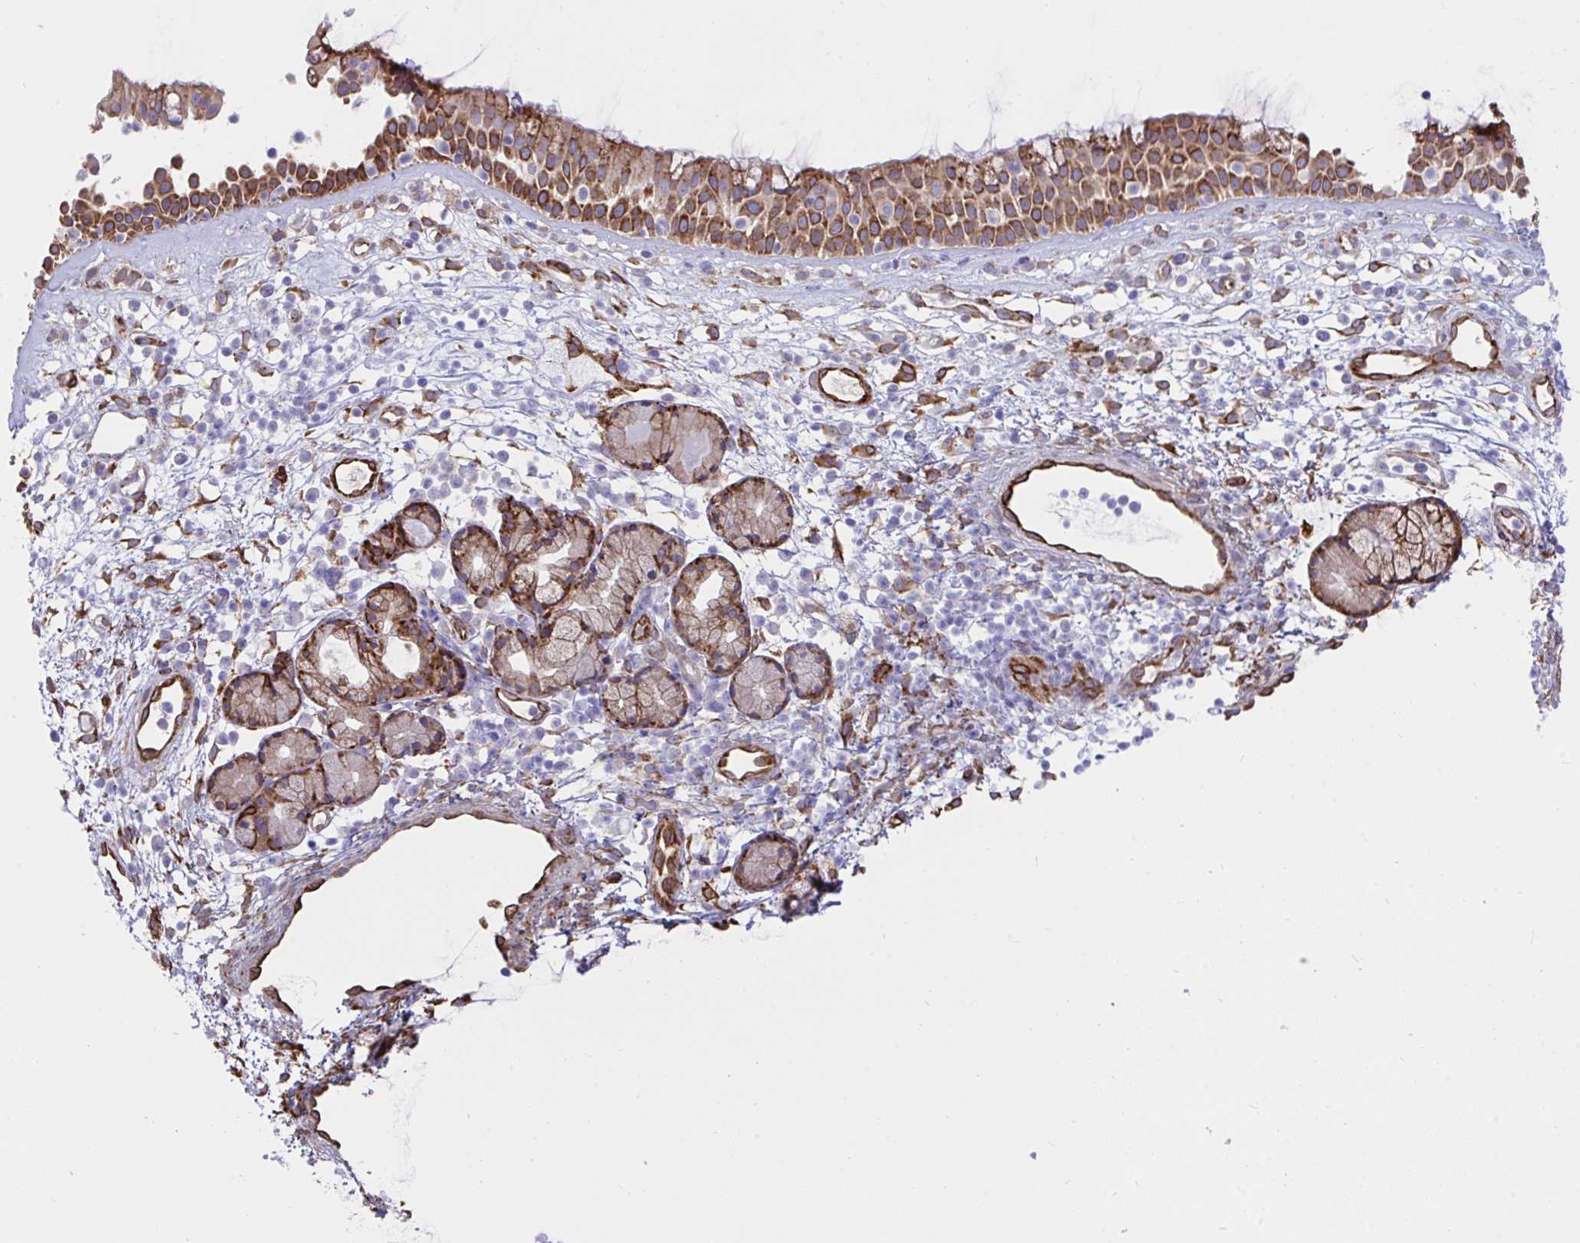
{"staining": {"intensity": "strong", "quantity": ">75%", "location": "cytoplasmic/membranous"}, "tissue": "nasopharynx", "cell_type": "Respiratory epithelial cells", "image_type": "normal", "snomed": [{"axis": "morphology", "description": "Normal tissue, NOS"}, {"axis": "topography", "description": "Nasopharynx"}], "caption": "Immunohistochemical staining of normal nasopharynx exhibits strong cytoplasmic/membranous protein staining in approximately >75% of respiratory epithelial cells.", "gene": "ASPH", "patient": {"sex": "female", "age": 70}}